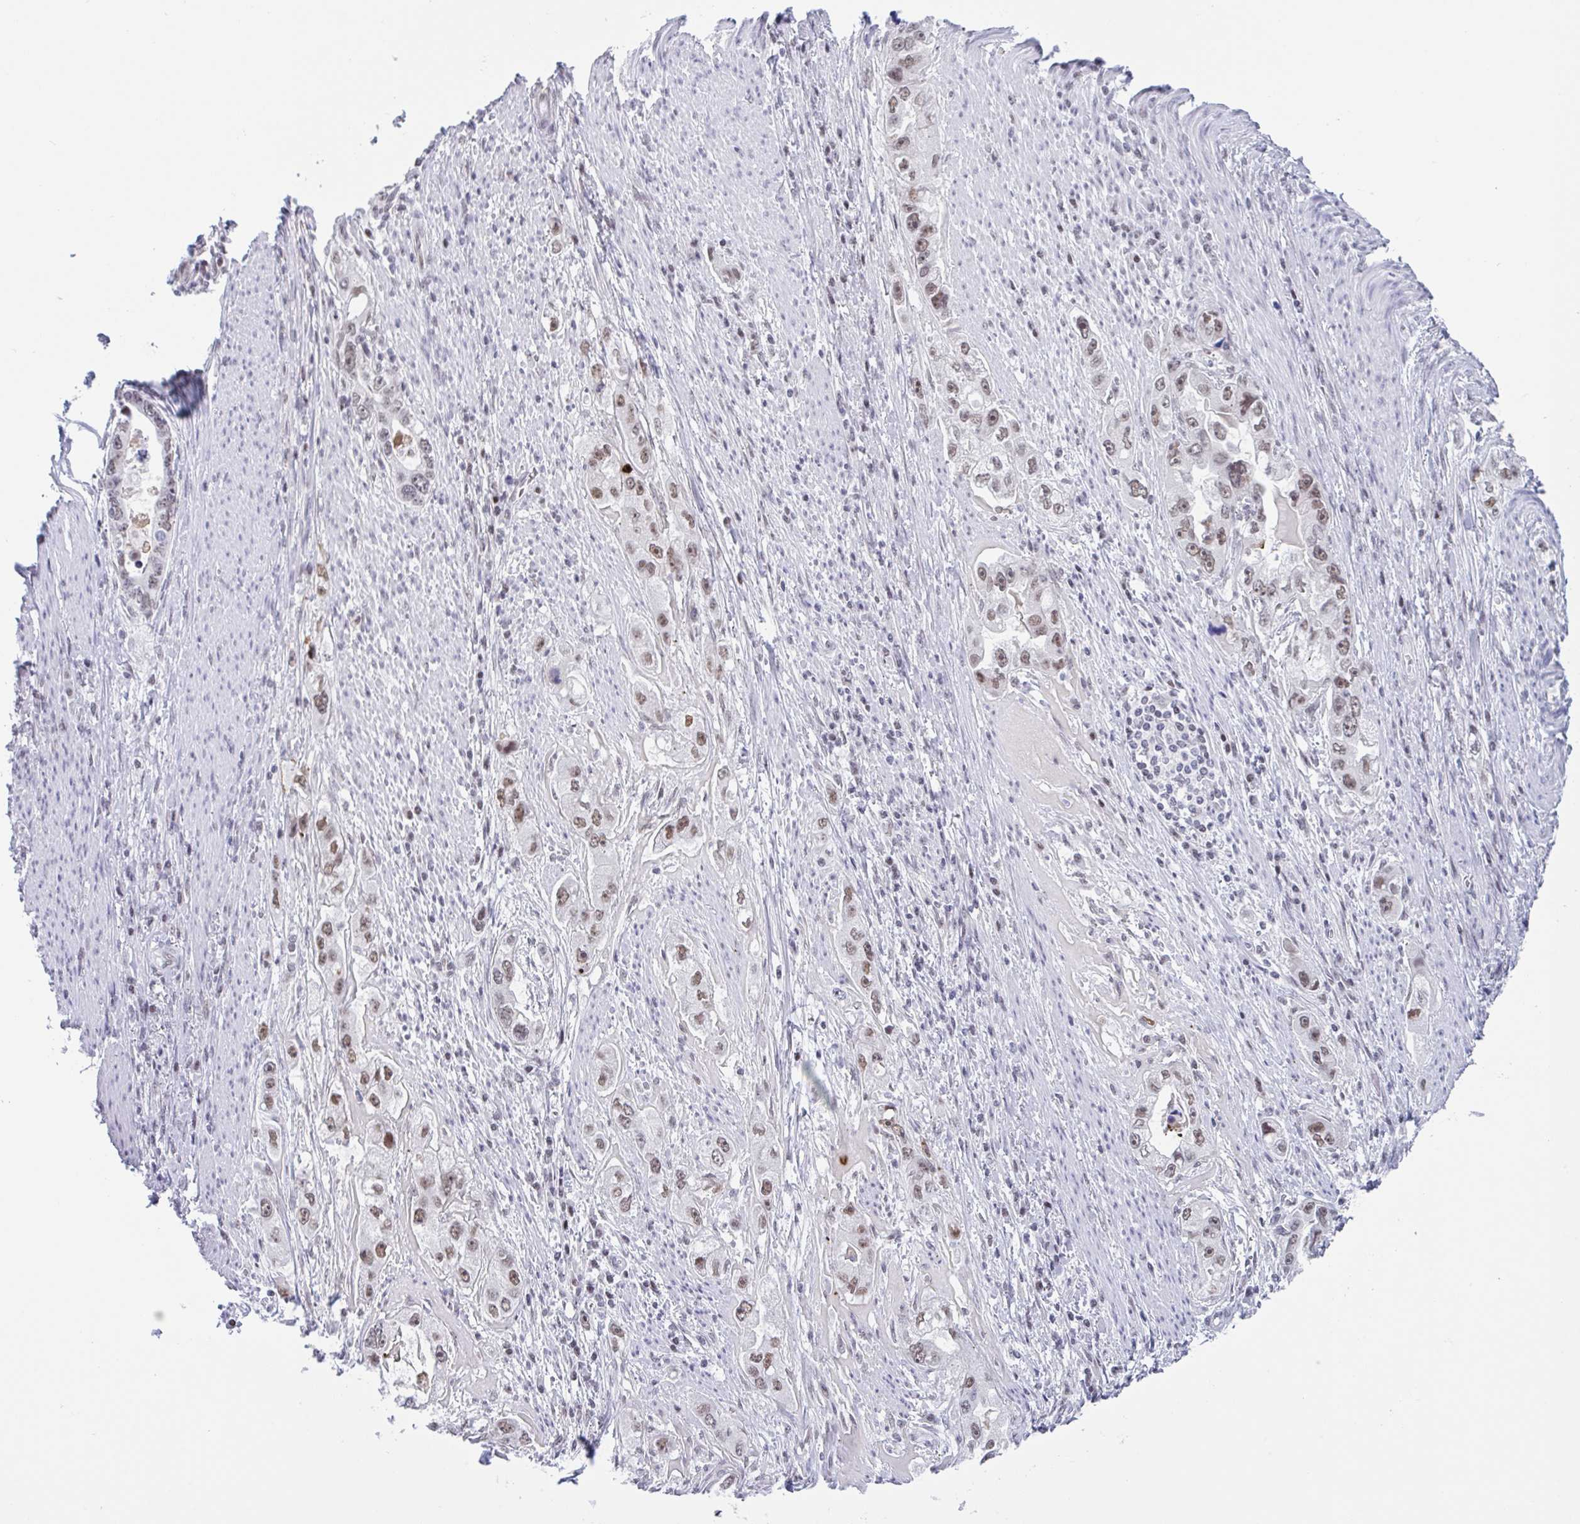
{"staining": {"intensity": "moderate", "quantity": ">75%", "location": "nuclear"}, "tissue": "stomach cancer", "cell_type": "Tumor cells", "image_type": "cancer", "snomed": [{"axis": "morphology", "description": "Adenocarcinoma, NOS"}, {"axis": "topography", "description": "Stomach, lower"}], "caption": "Brown immunohistochemical staining in human stomach adenocarcinoma displays moderate nuclear staining in about >75% of tumor cells.", "gene": "PLG", "patient": {"sex": "female", "age": 93}}